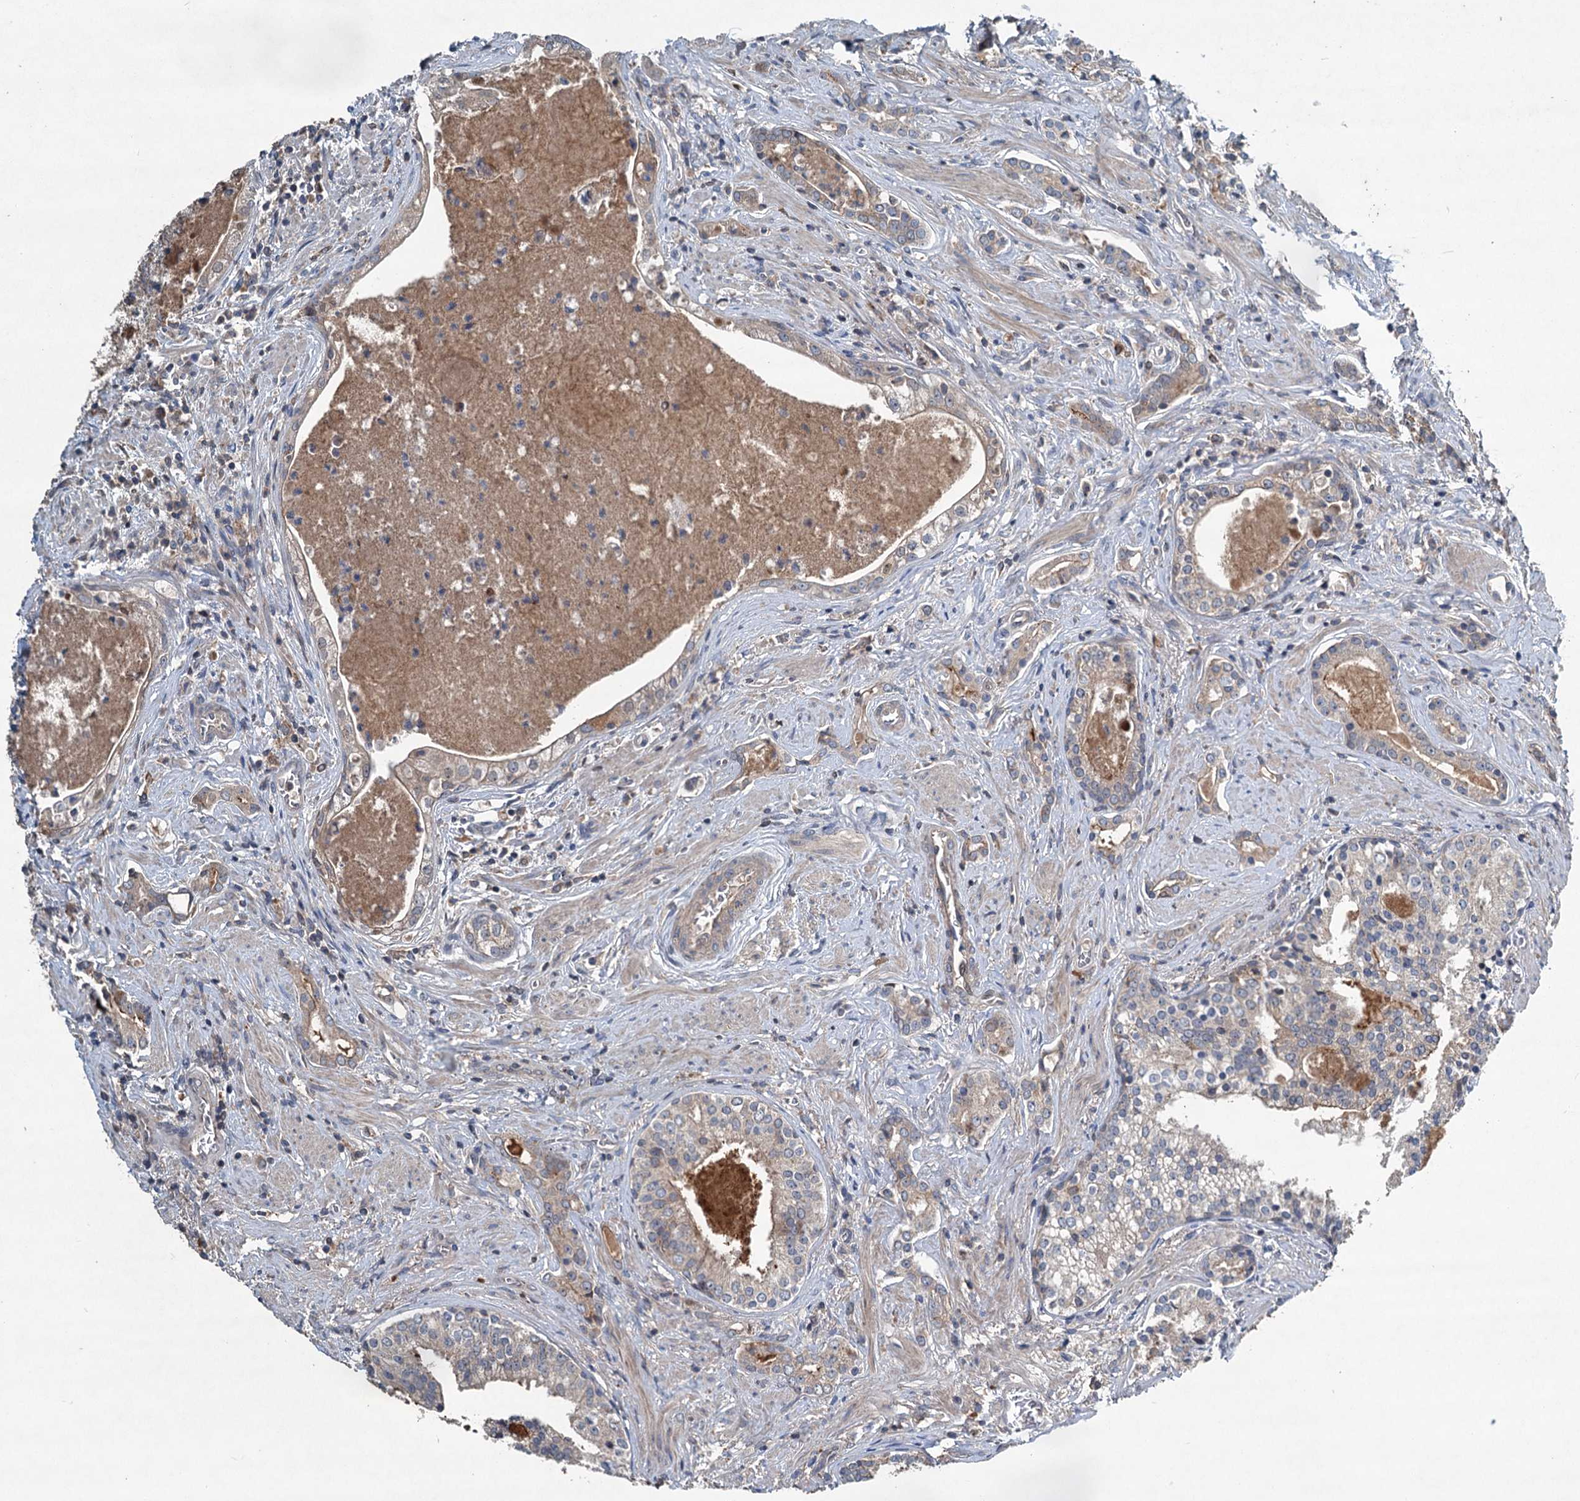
{"staining": {"intensity": "moderate", "quantity": "<25%", "location": "cytoplasmic/membranous"}, "tissue": "prostate cancer", "cell_type": "Tumor cells", "image_type": "cancer", "snomed": [{"axis": "morphology", "description": "Adenocarcinoma, High grade"}, {"axis": "topography", "description": "Prostate"}], "caption": "Protein staining of high-grade adenocarcinoma (prostate) tissue shows moderate cytoplasmic/membranous expression in about <25% of tumor cells.", "gene": "TAPBPL", "patient": {"sex": "male", "age": 58}}